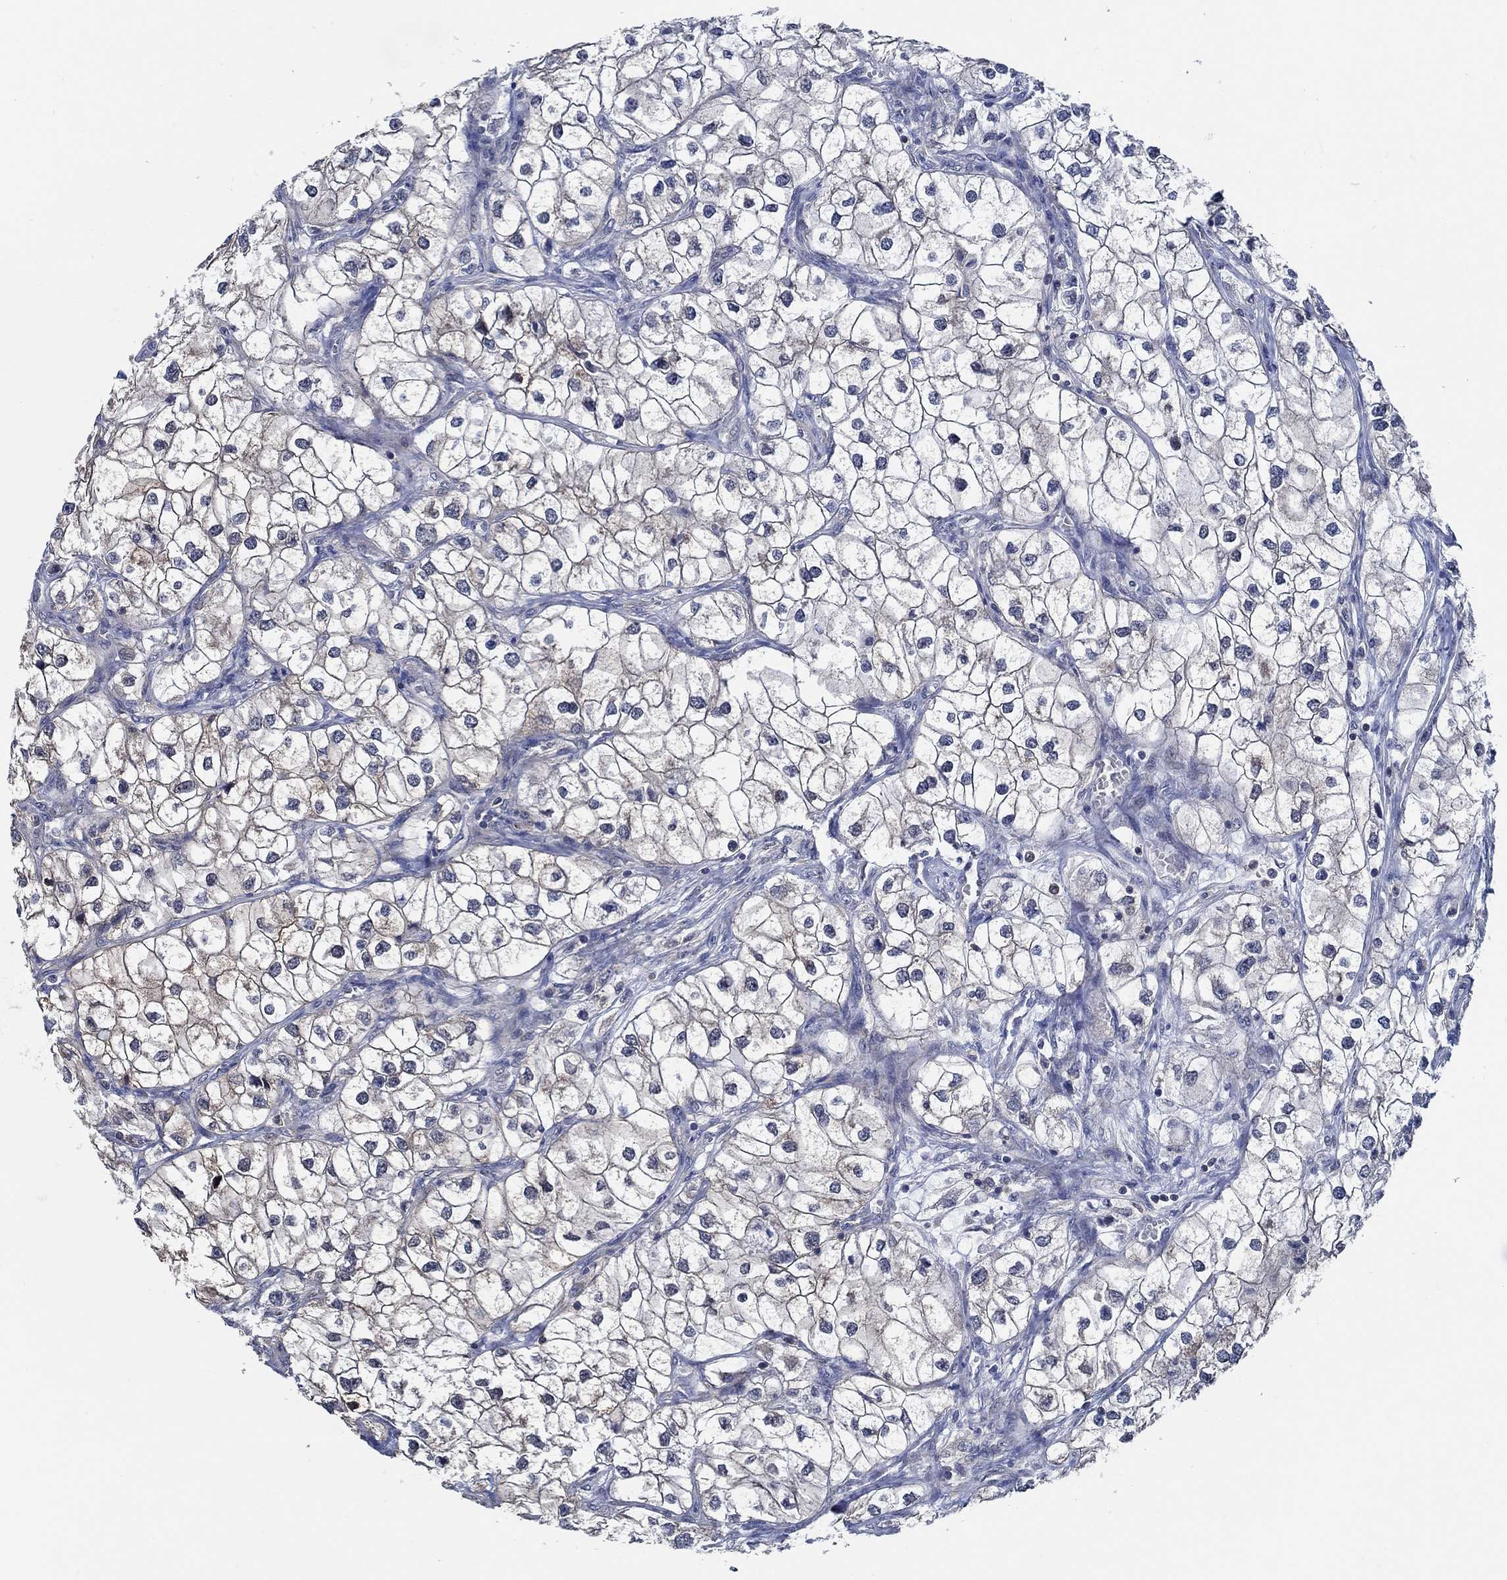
{"staining": {"intensity": "negative", "quantity": "none", "location": "none"}, "tissue": "renal cancer", "cell_type": "Tumor cells", "image_type": "cancer", "snomed": [{"axis": "morphology", "description": "Adenocarcinoma, NOS"}, {"axis": "topography", "description": "Kidney"}], "caption": "There is no significant staining in tumor cells of renal adenocarcinoma.", "gene": "DACT1", "patient": {"sex": "male", "age": 59}}